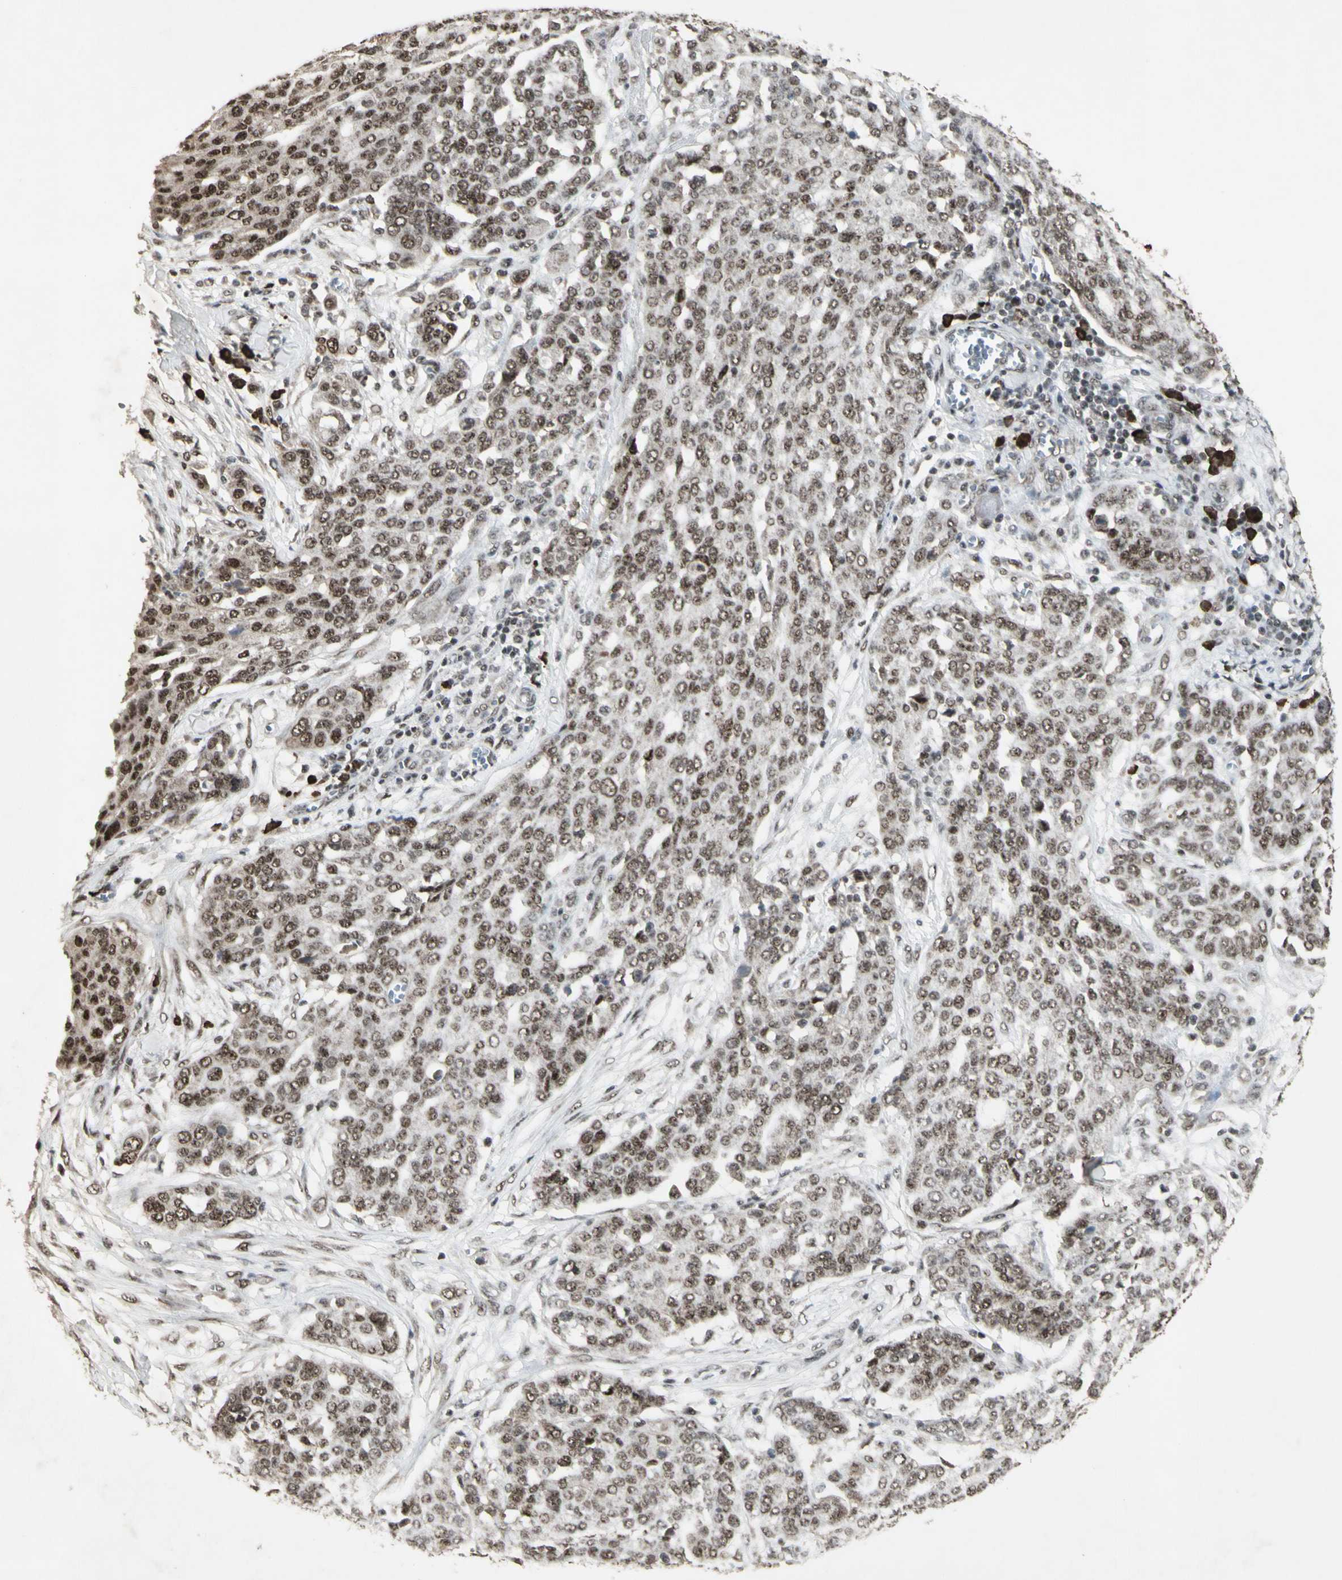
{"staining": {"intensity": "moderate", "quantity": ">75%", "location": "nuclear"}, "tissue": "ovarian cancer", "cell_type": "Tumor cells", "image_type": "cancer", "snomed": [{"axis": "morphology", "description": "Cystadenocarcinoma, serous, NOS"}, {"axis": "topography", "description": "Soft tissue"}, {"axis": "topography", "description": "Ovary"}], "caption": "Serous cystadenocarcinoma (ovarian) stained for a protein (brown) reveals moderate nuclear positive positivity in approximately >75% of tumor cells.", "gene": "CCNT1", "patient": {"sex": "female", "age": 57}}